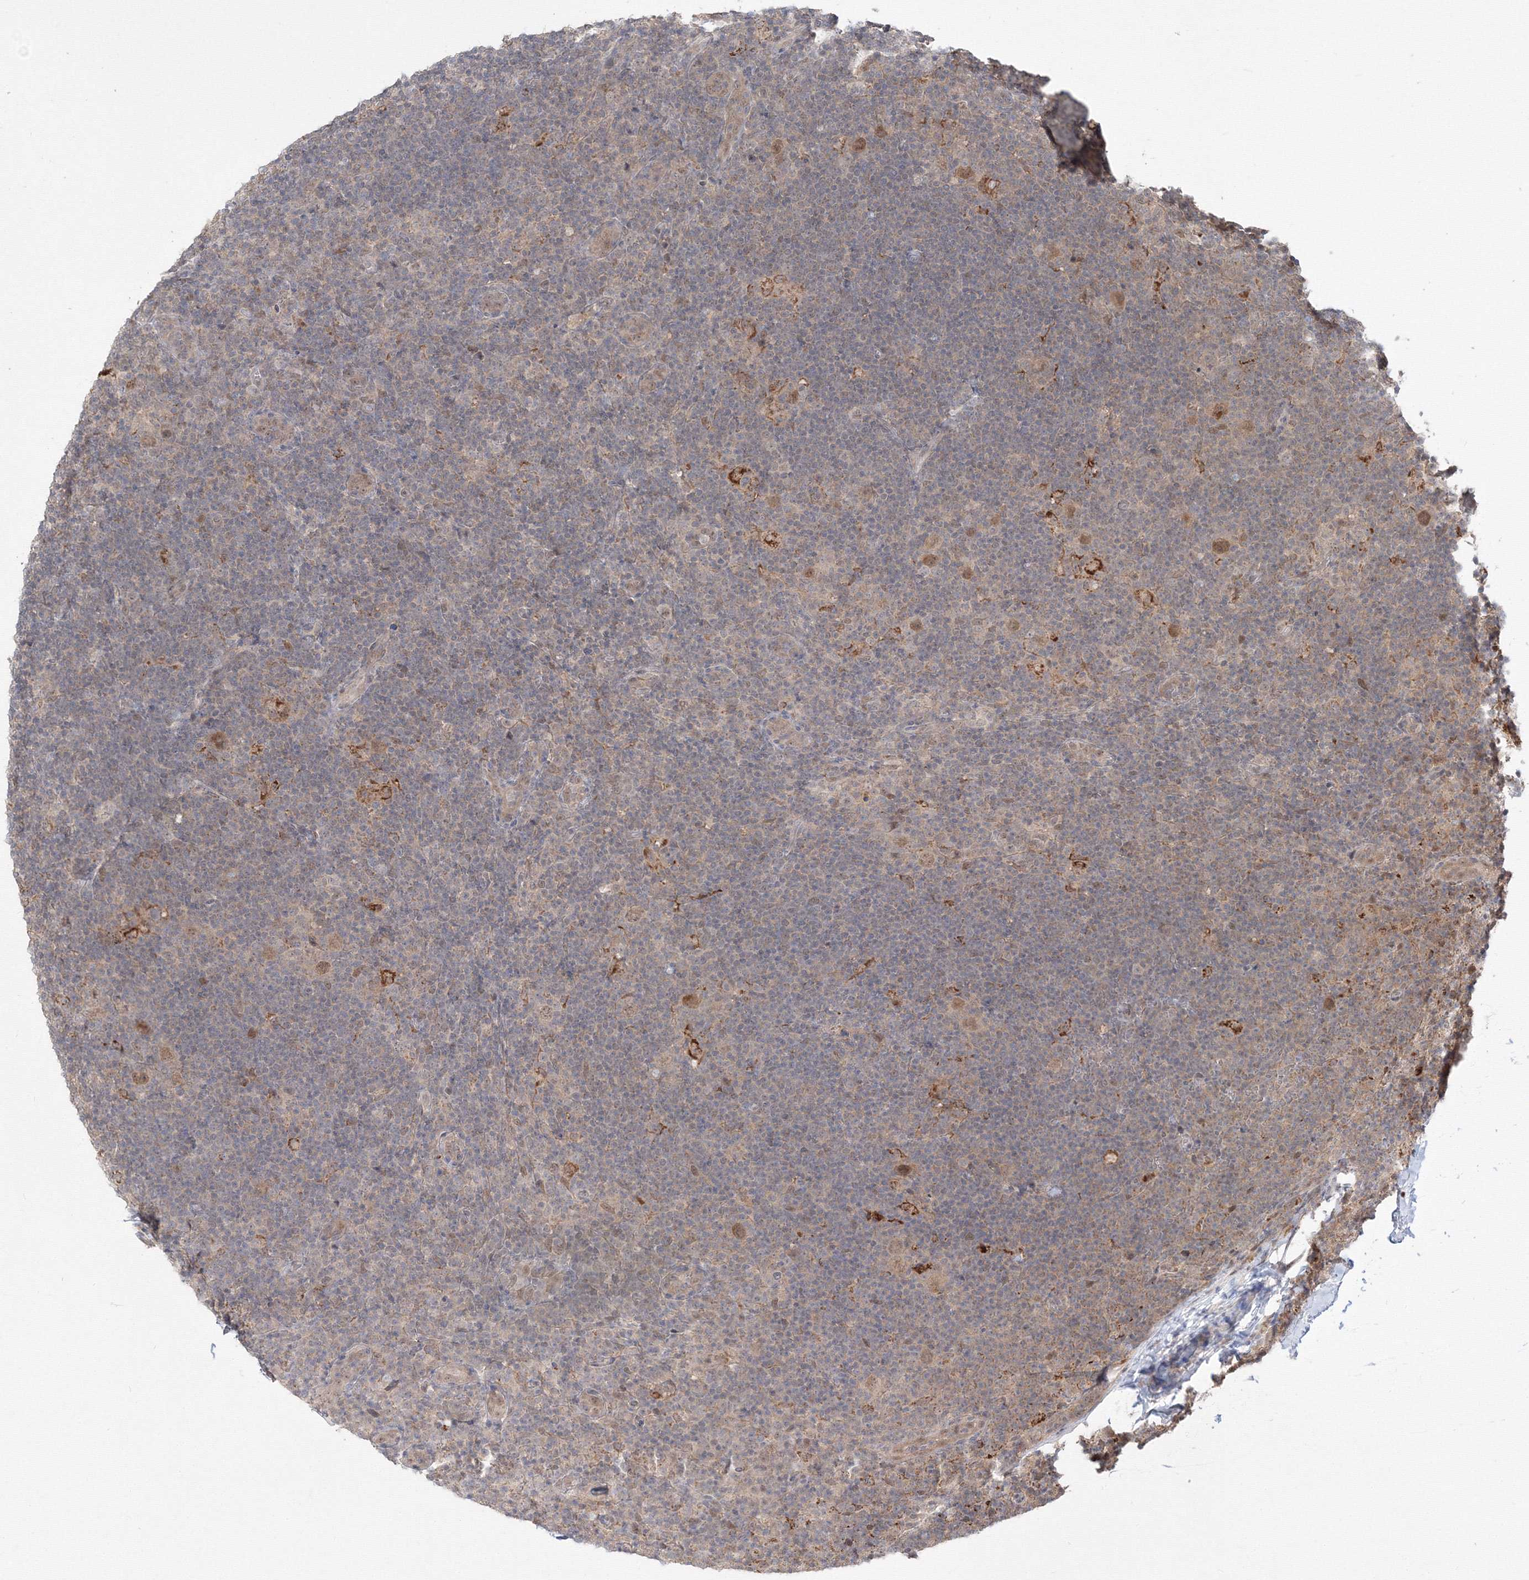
{"staining": {"intensity": "moderate", "quantity": ">75%", "location": "nuclear"}, "tissue": "lymphoma", "cell_type": "Tumor cells", "image_type": "cancer", "snomed": [{"axis": "morphology", "description": "Hodgkin's disease, NOS"}, {"axis": "topography", "description": "Lymph node"}], "caption": "IHC (DAB) staining of human lymphoma displays moderate nuclear protein staining in about >75% of tumor cells. (brown staining indicates protein expression, while blue staining denotes nuclei).", "gene": "COPS4", "patient": {"sex": "female", "age": 57}}